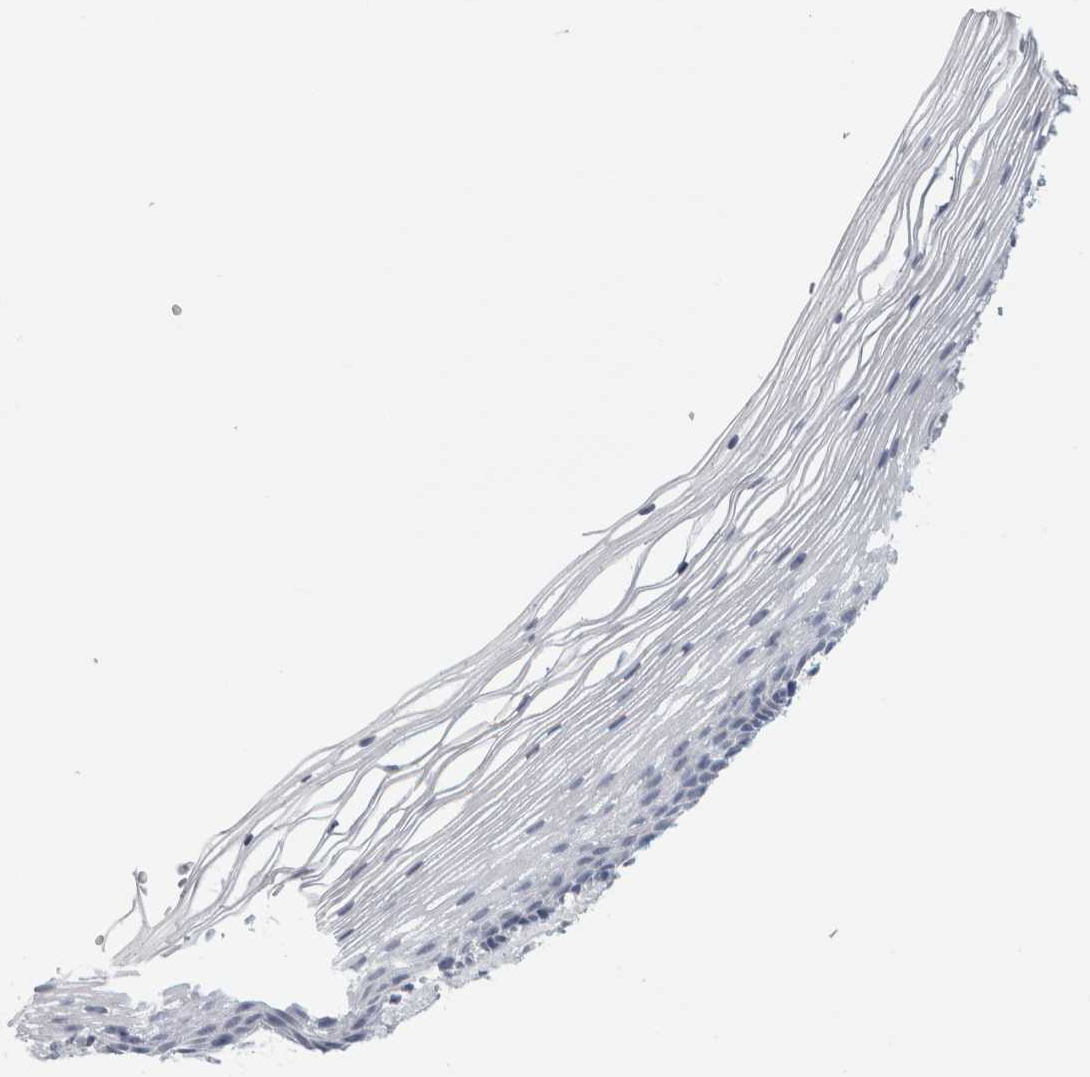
{"staining": {"intensity": "negative", "quantity": "none", "location": "none"}, "tissue": "vagina", "cell_type": "Squamous epithelial cells", "image_type": "normal", "snomed": [{"axis": "morphology", "description": "Normal tissue, NOS"}, {"axis": "topography", "description": "Vagina"}], "caption": "High power microscopy photomicrograph of an IHC micrograph of normal vagina, revealing no significant positivity in squamous epithelial cells. The staining is performed using DAB (3,3'-diaminobenzidine) brown chromogen with nuclei counter-stained in using hematoxylin.", "gene": "B3GNT3", "patient": {"sex": "female", "age": 46}}